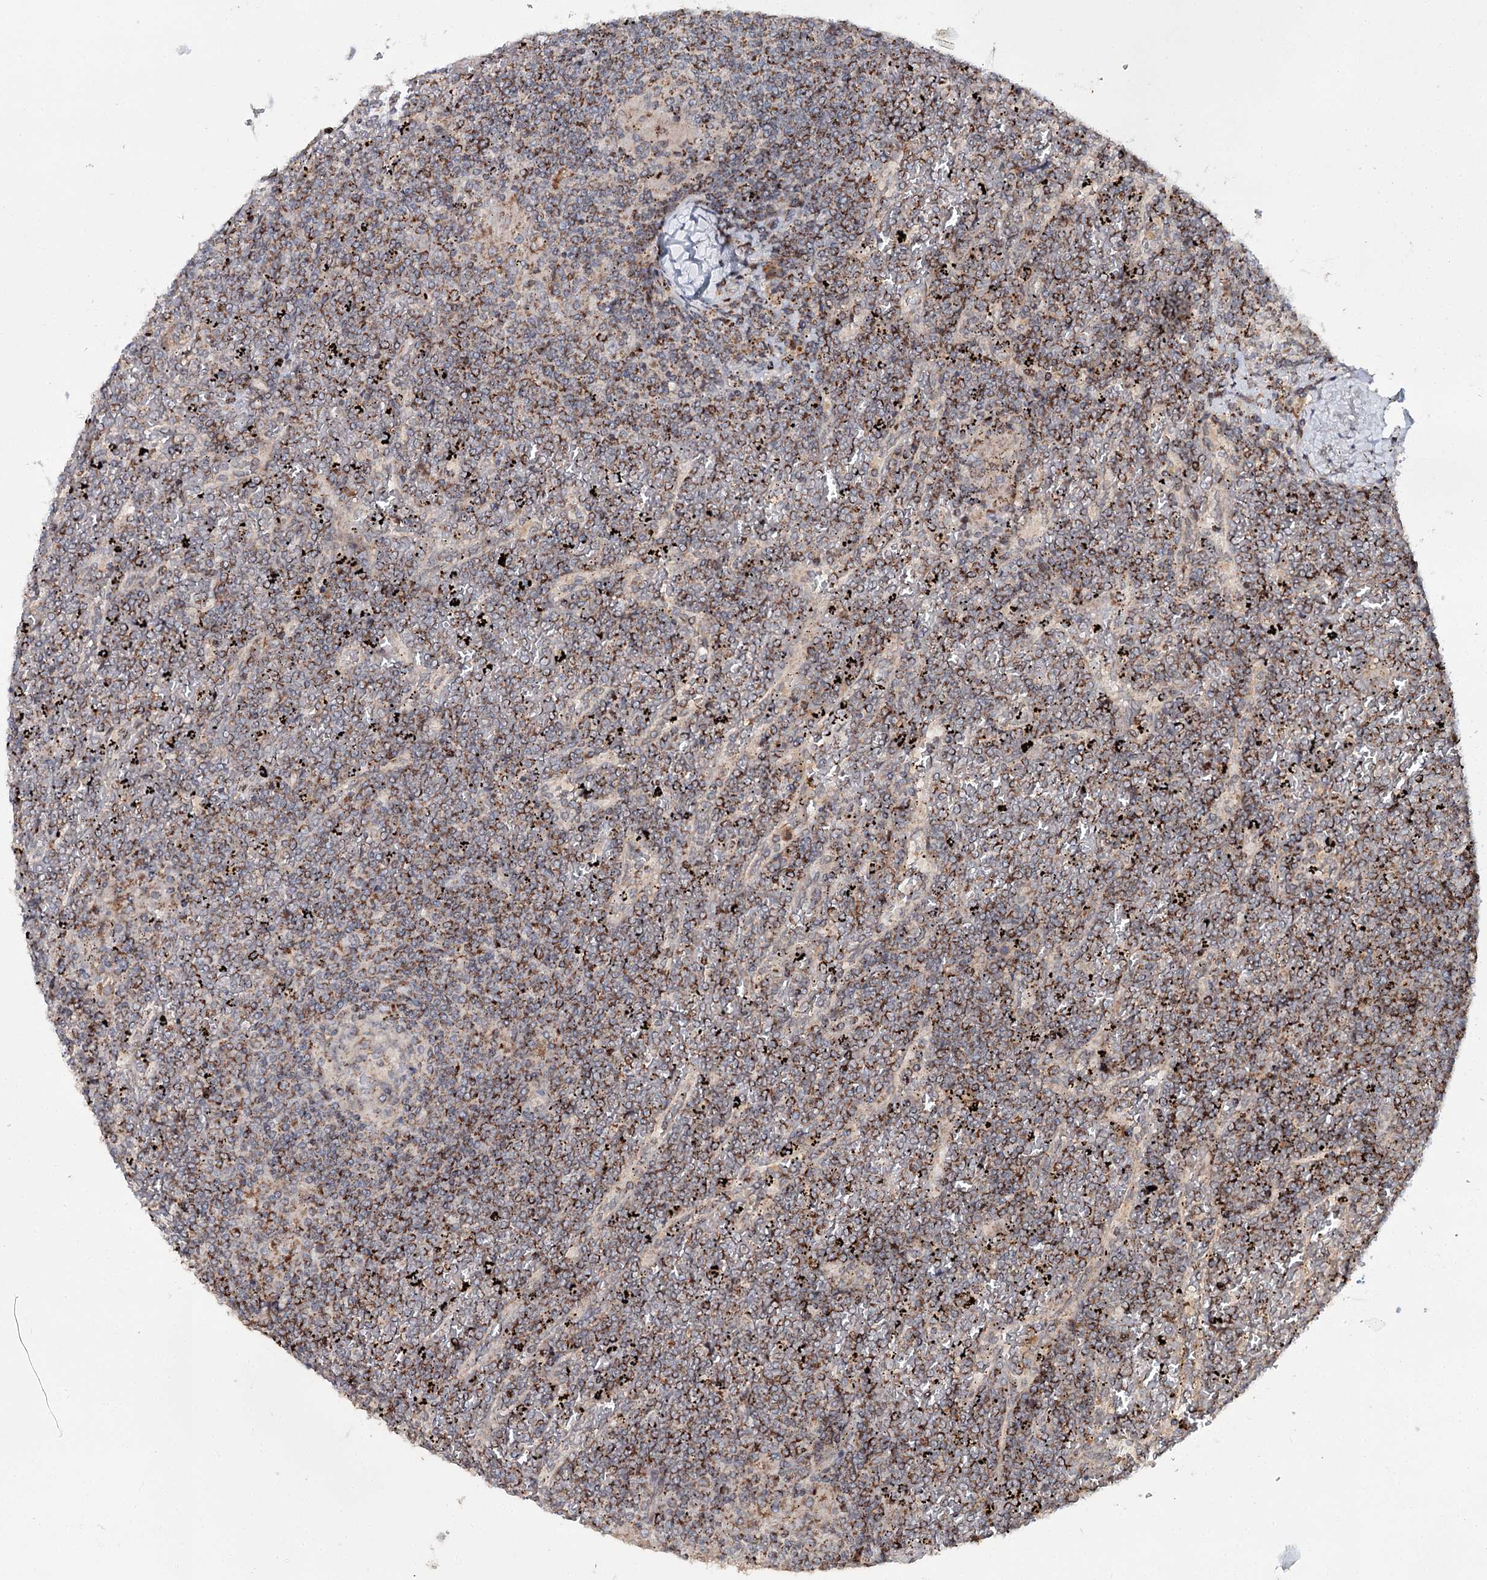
{"staining": {"intensity": "moderate", "quantity": "25%-75%", "location": "cytoplasmic/membranous"}, "tissue": "lymphoma", "cell_type": "Tumor cells", "image_type": "cancer", "snomed": [{"axis": "morphology", "description": "Malignant lymphoma, non-Hodgkin's type, Low grade"}, {"axis": "topography", "description": "Spleen"}], "caption": "A medium amount of moderate cytoplasmic/membranous positivity is appreciated in approximately 25%-75% of tumor cells in malignant lymphoma, non-Hodgkin's type (low-grade) tissue.", "gene": "ZNRF3", "patient": {"sex": "female", "age": 19}}